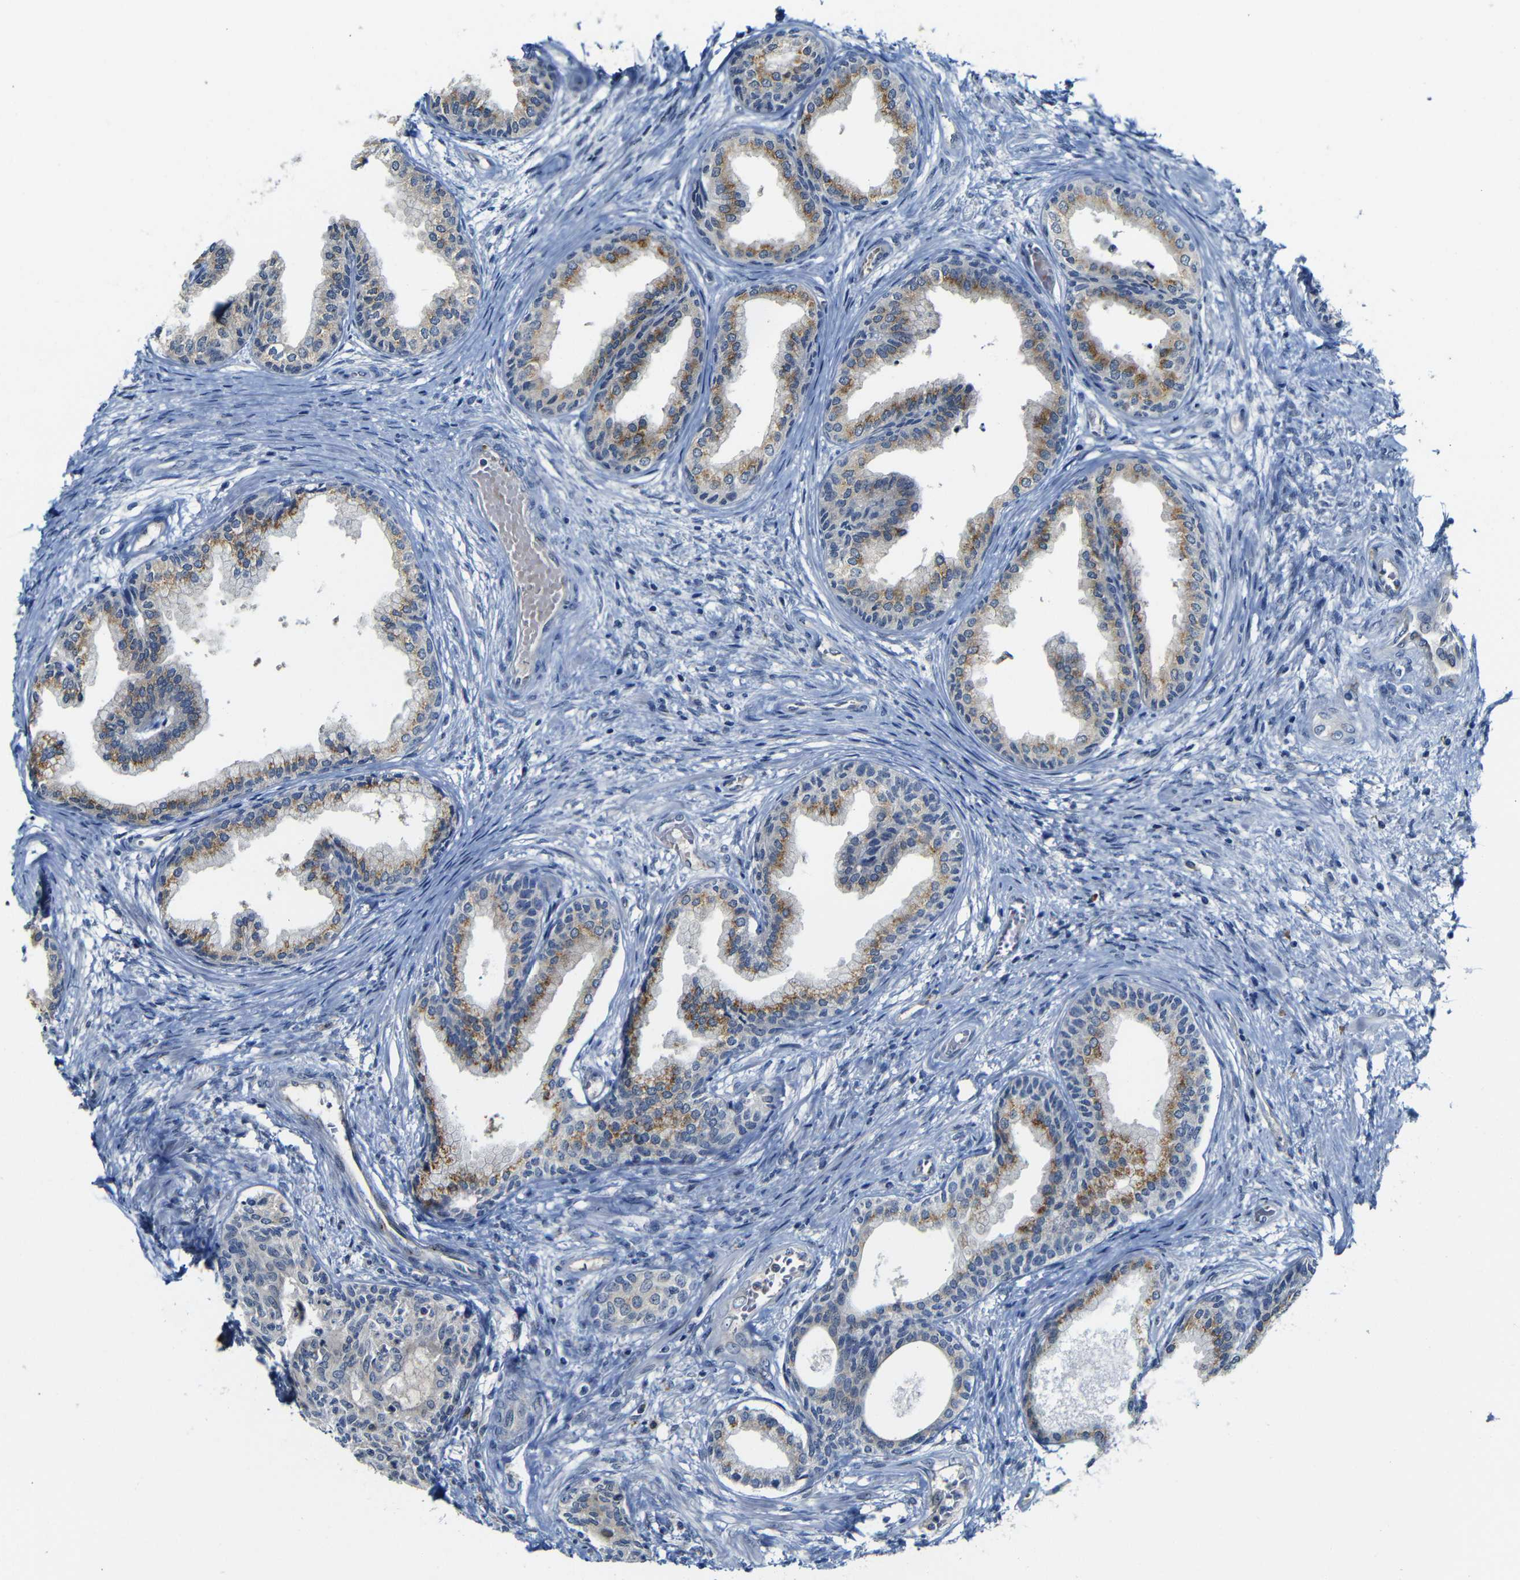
{"staining": {"intensity": "moderate", "quantity": ">75%", "location": "cytoplasmic/membranous"}, "tissue": "prostate", "cell_type": "Glandular cells", "image_type": "normal", "snomed": [{"axis": "morphology", "description": "Normal tissue, NOS"}, {"axis": "topography", "description": "Prostate"}], "caption": "Immunohistochemical staining of benign human prostate demonstrates medium levels of moderate cytoplasmic/membranous expression in about >75% of glandular cells.", "gene": "FURIN", "patient": {"sex": "male", "age": 76}}